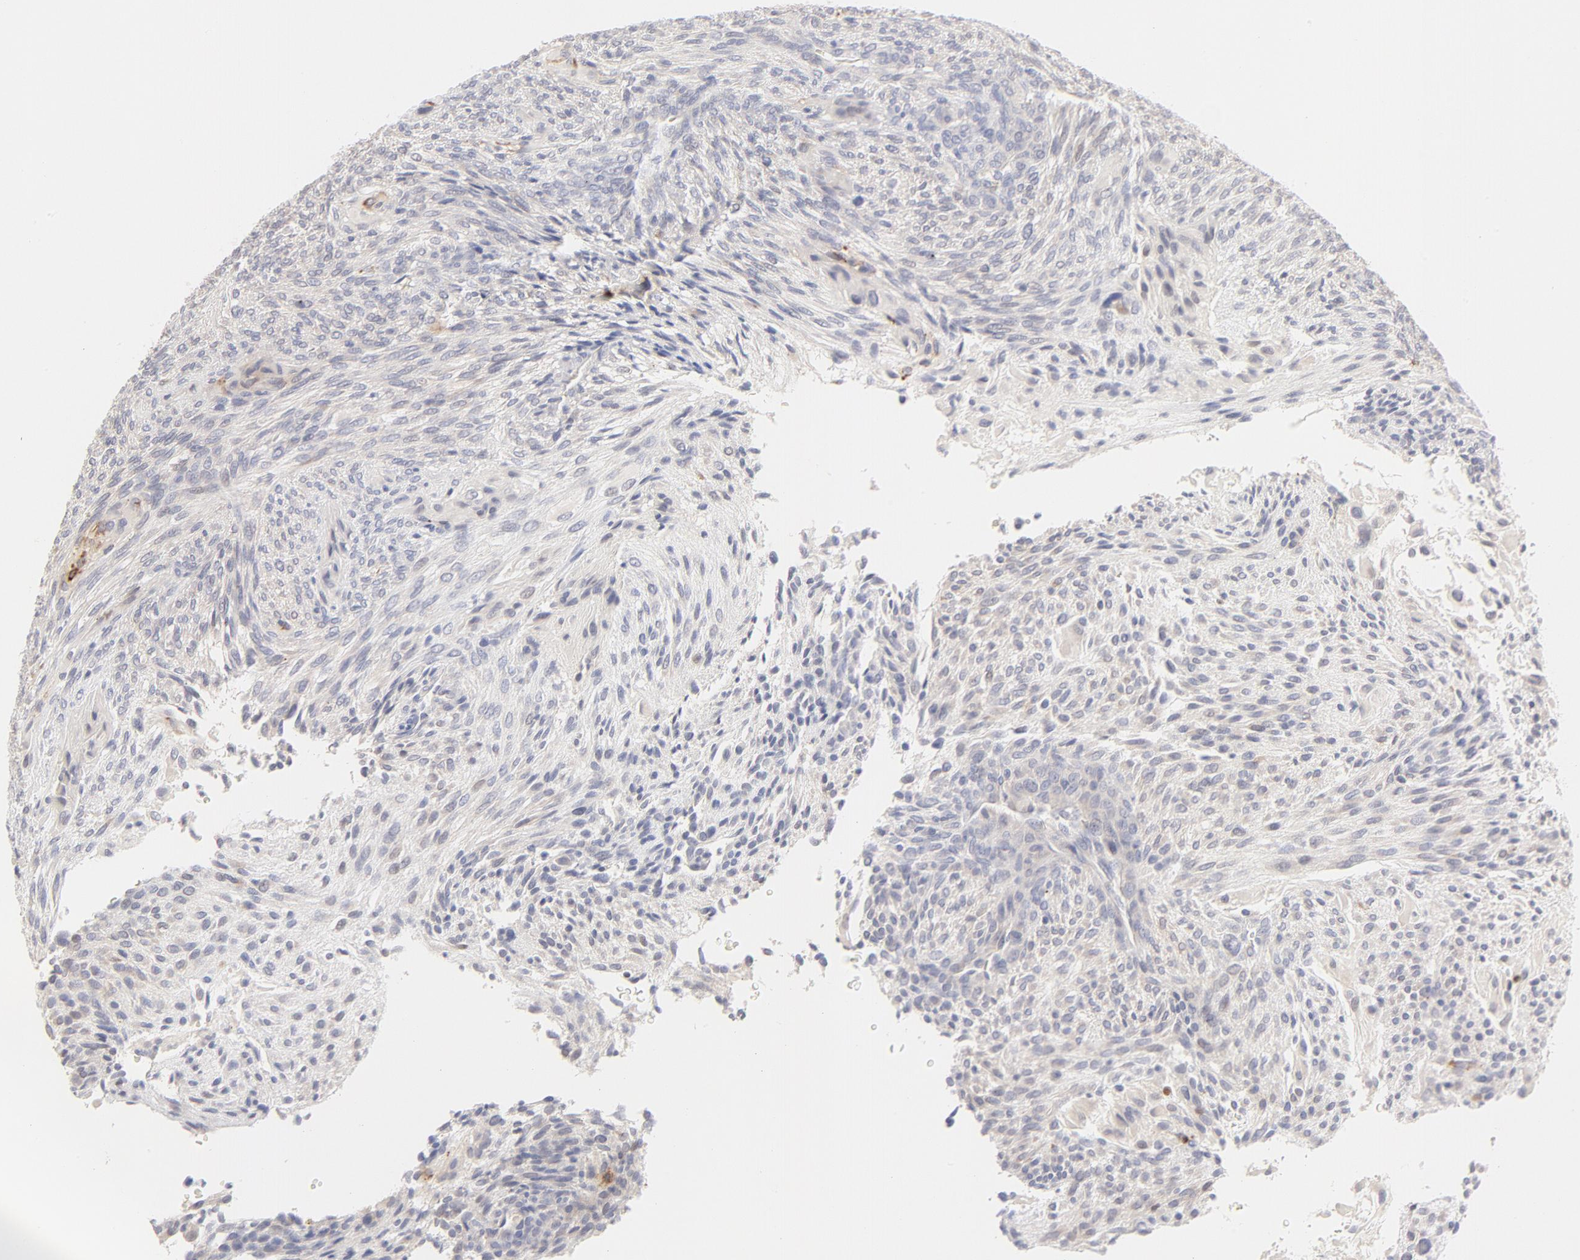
{"staining": {"intensity": "negative", "quantity": "none", "location": "none"}, "tissue": "glioma", "cell_type": "Tumor cells", "image_type": "cancer", "snomed": [{"axis": "morphology", "description": "Glioma, malignant, High grade"}, {"axis": "topography", "description": "Cerebral cortex"}], "caption": "The immunohistochemistry (IHC) photomicrograph has no significant staining in tumor cells of glioma tissue.", "gene": "NKX2-2", "patient": {"sex": "female", "age": 55}}